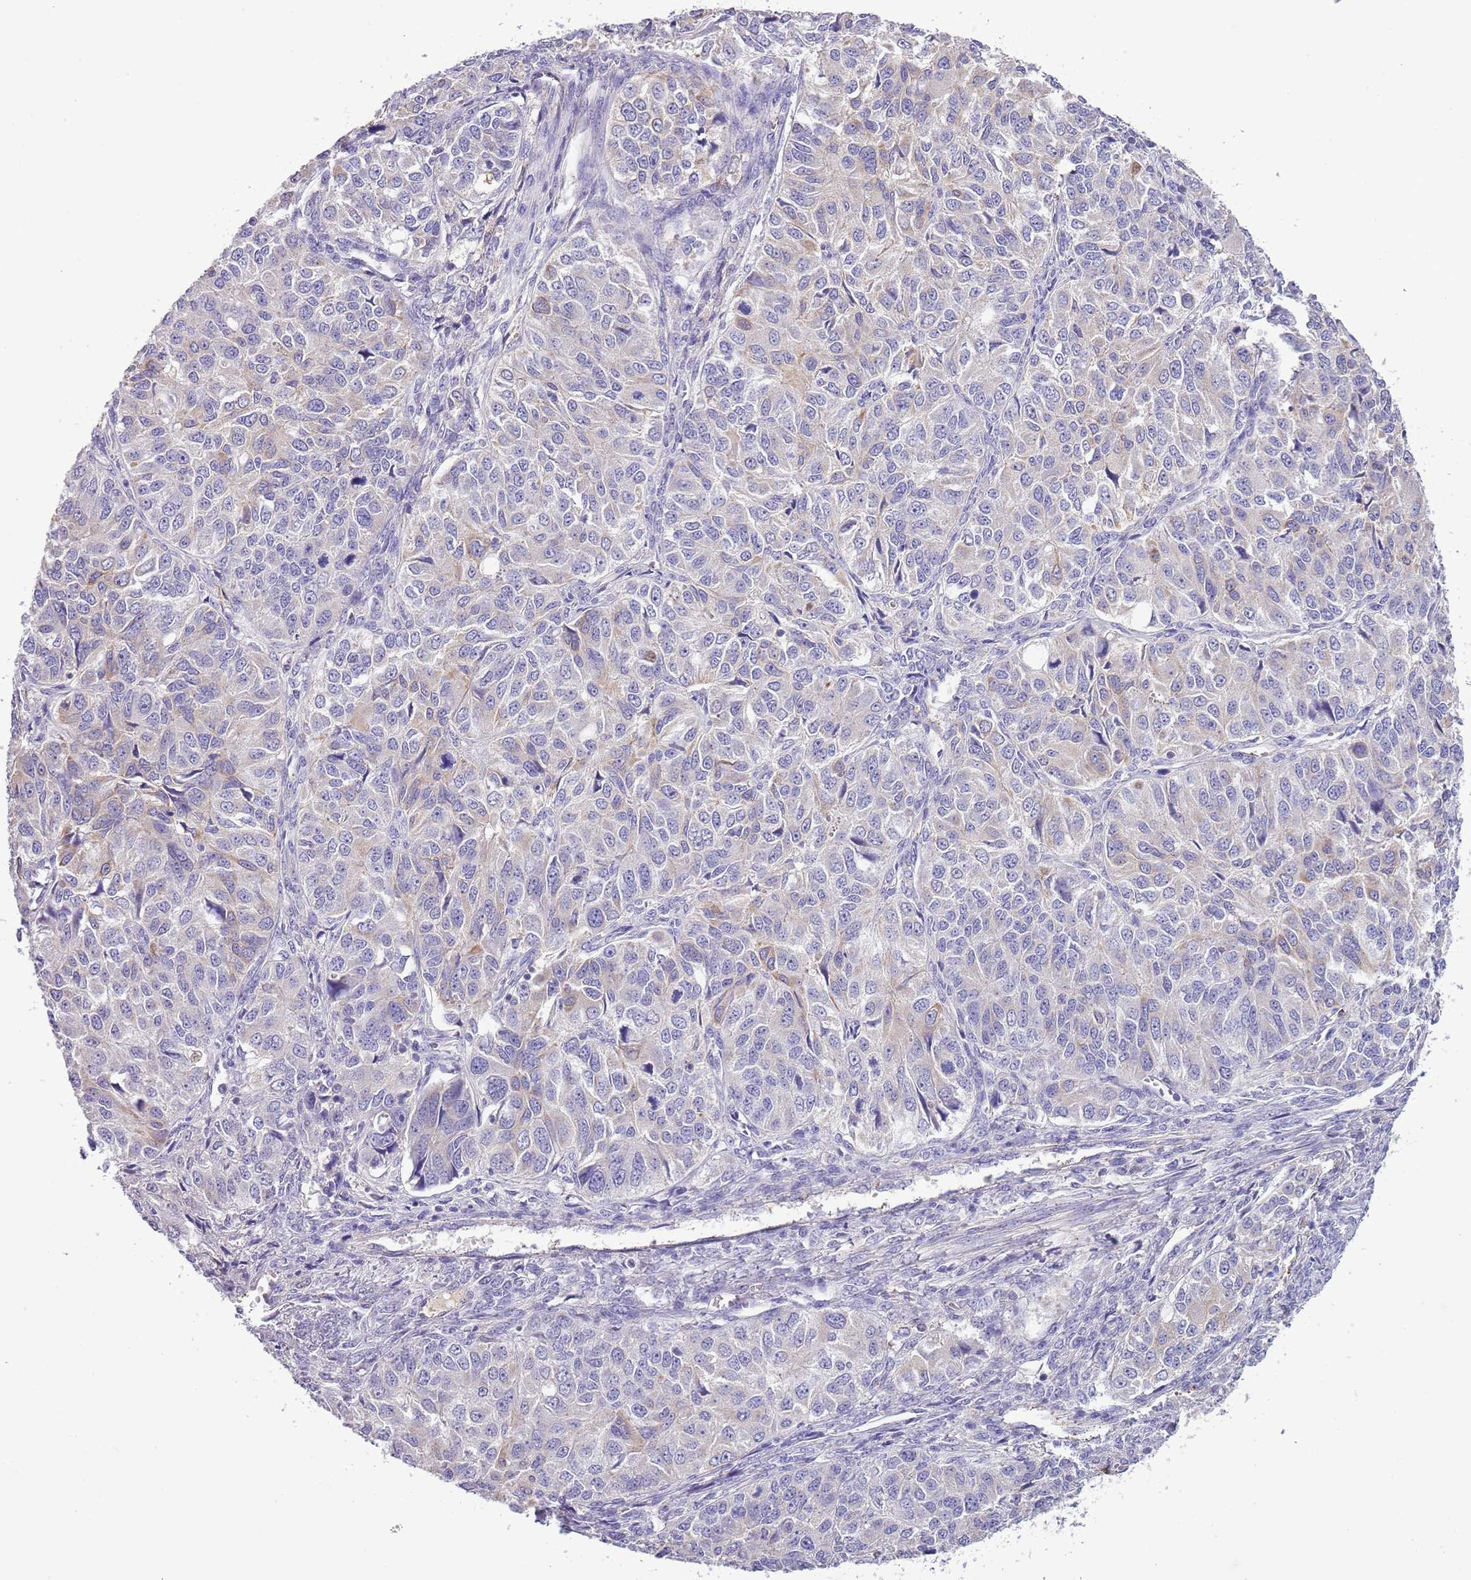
{"staining": {"intensity": "weak", "quantity": "<25%", "location": "cytoplasmic/membranous"}, "tissue": "ovarian cancer", "cell_type": "Tumor cells", "image_type": "cancer", "snomed": [{"axis": "morphology", "description": "Carcinoma, endometroid"}, {"axis": "topography", "description": "Ovary"}], "caption": "This is an IHC image of human ovarian endometroid carcinoma. There is no expression in tumor cells.", "gene": "HES3", "patient": {"sex": "female", "age": 51}}